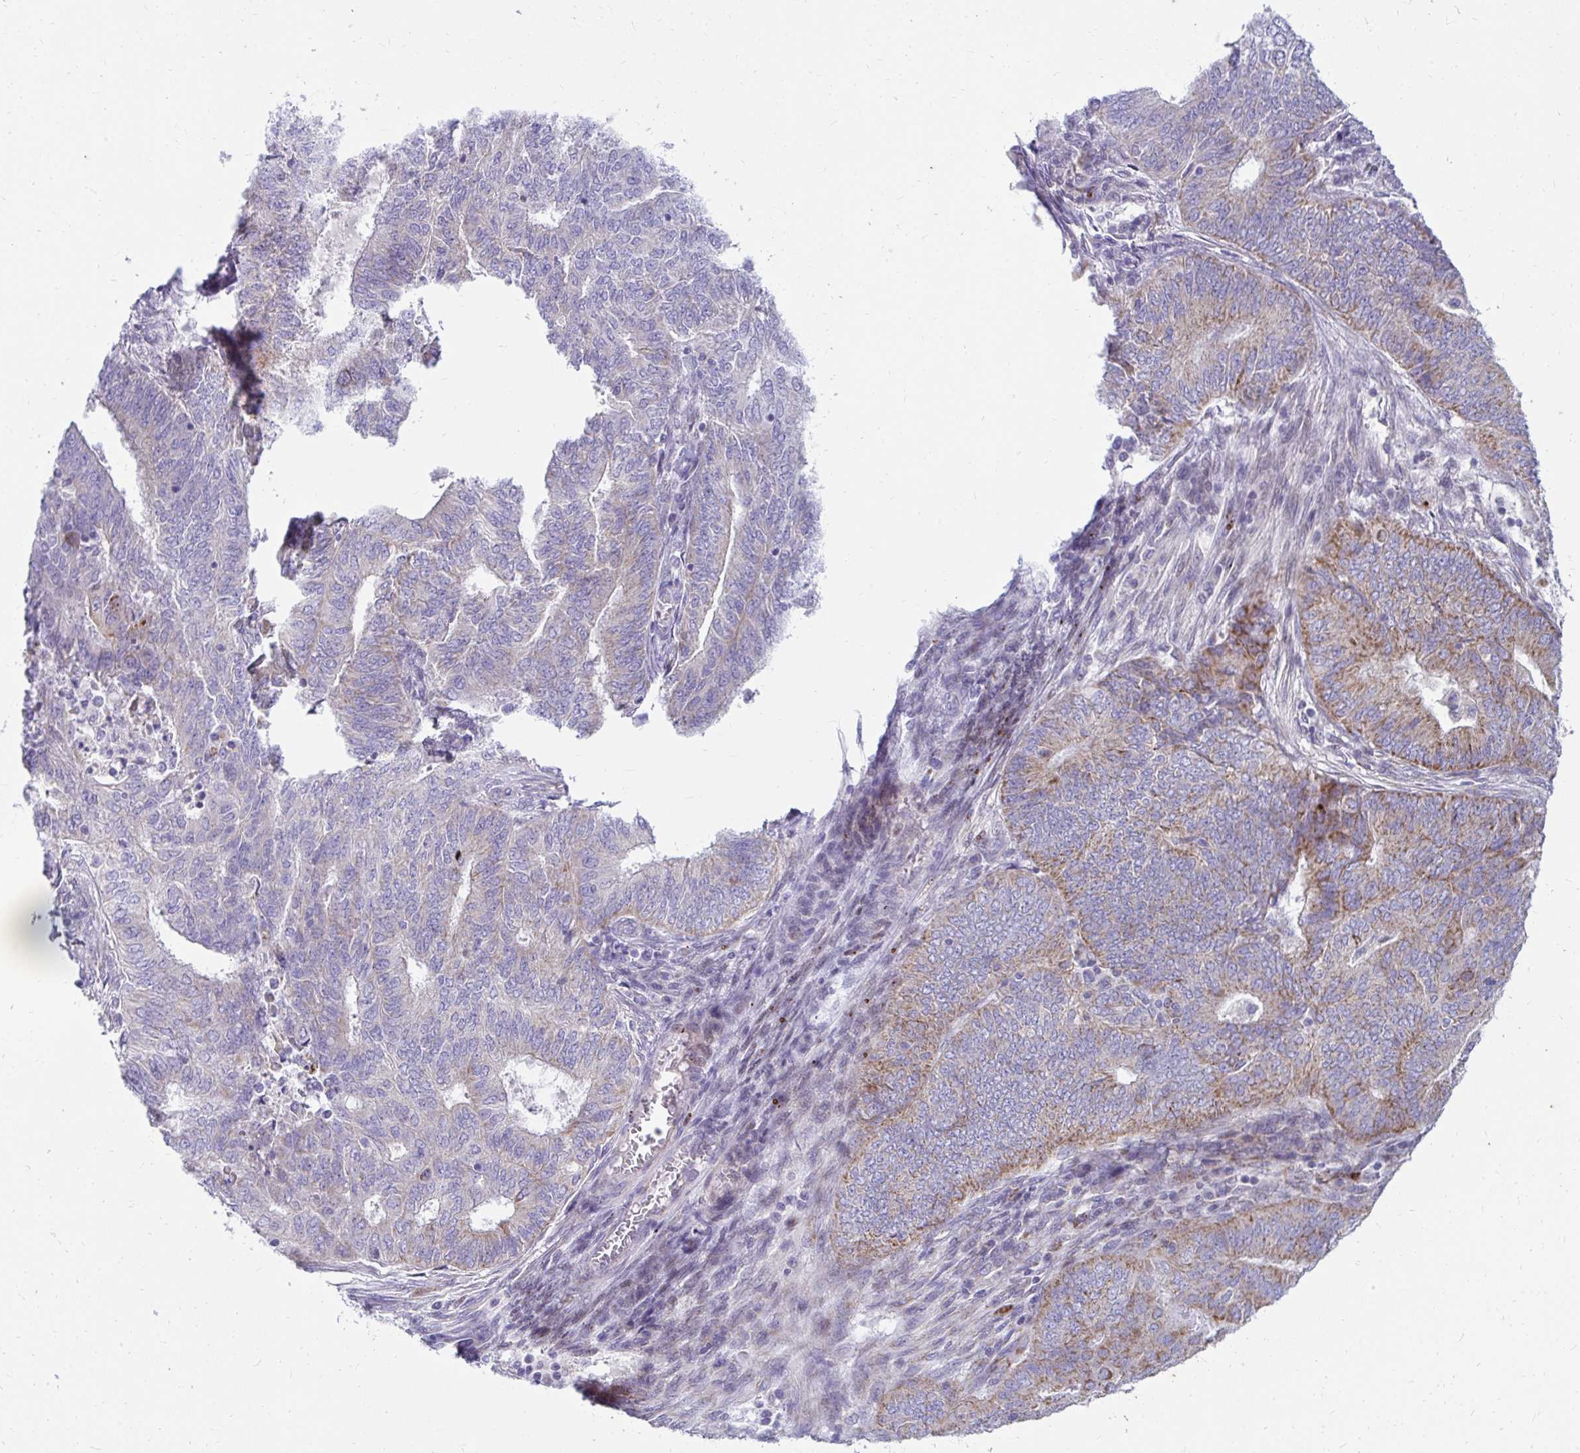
{"staining": {"intensity": "moderate", "quantity": "<25%", "location": "cytoplasmic/membranous"}, "tissue": "endometrial cancer", "cell_type": "Tumor cells", "image_type": "cancer", "snomed": [{"axis": "morphology", "description": "Adenocarcinoma, NOS"}, {"axis": "topography", "description": "Endometrium"}], "caption": "High-power microscopy captured an IHC photomicrograph of endometrial adenocarcinoma, revealing moderate cytoplasmic/membranous staining in about <25% of tumor cells.", "gene": "EXOC5", "patient": {"sex": "female", "age": 62}}